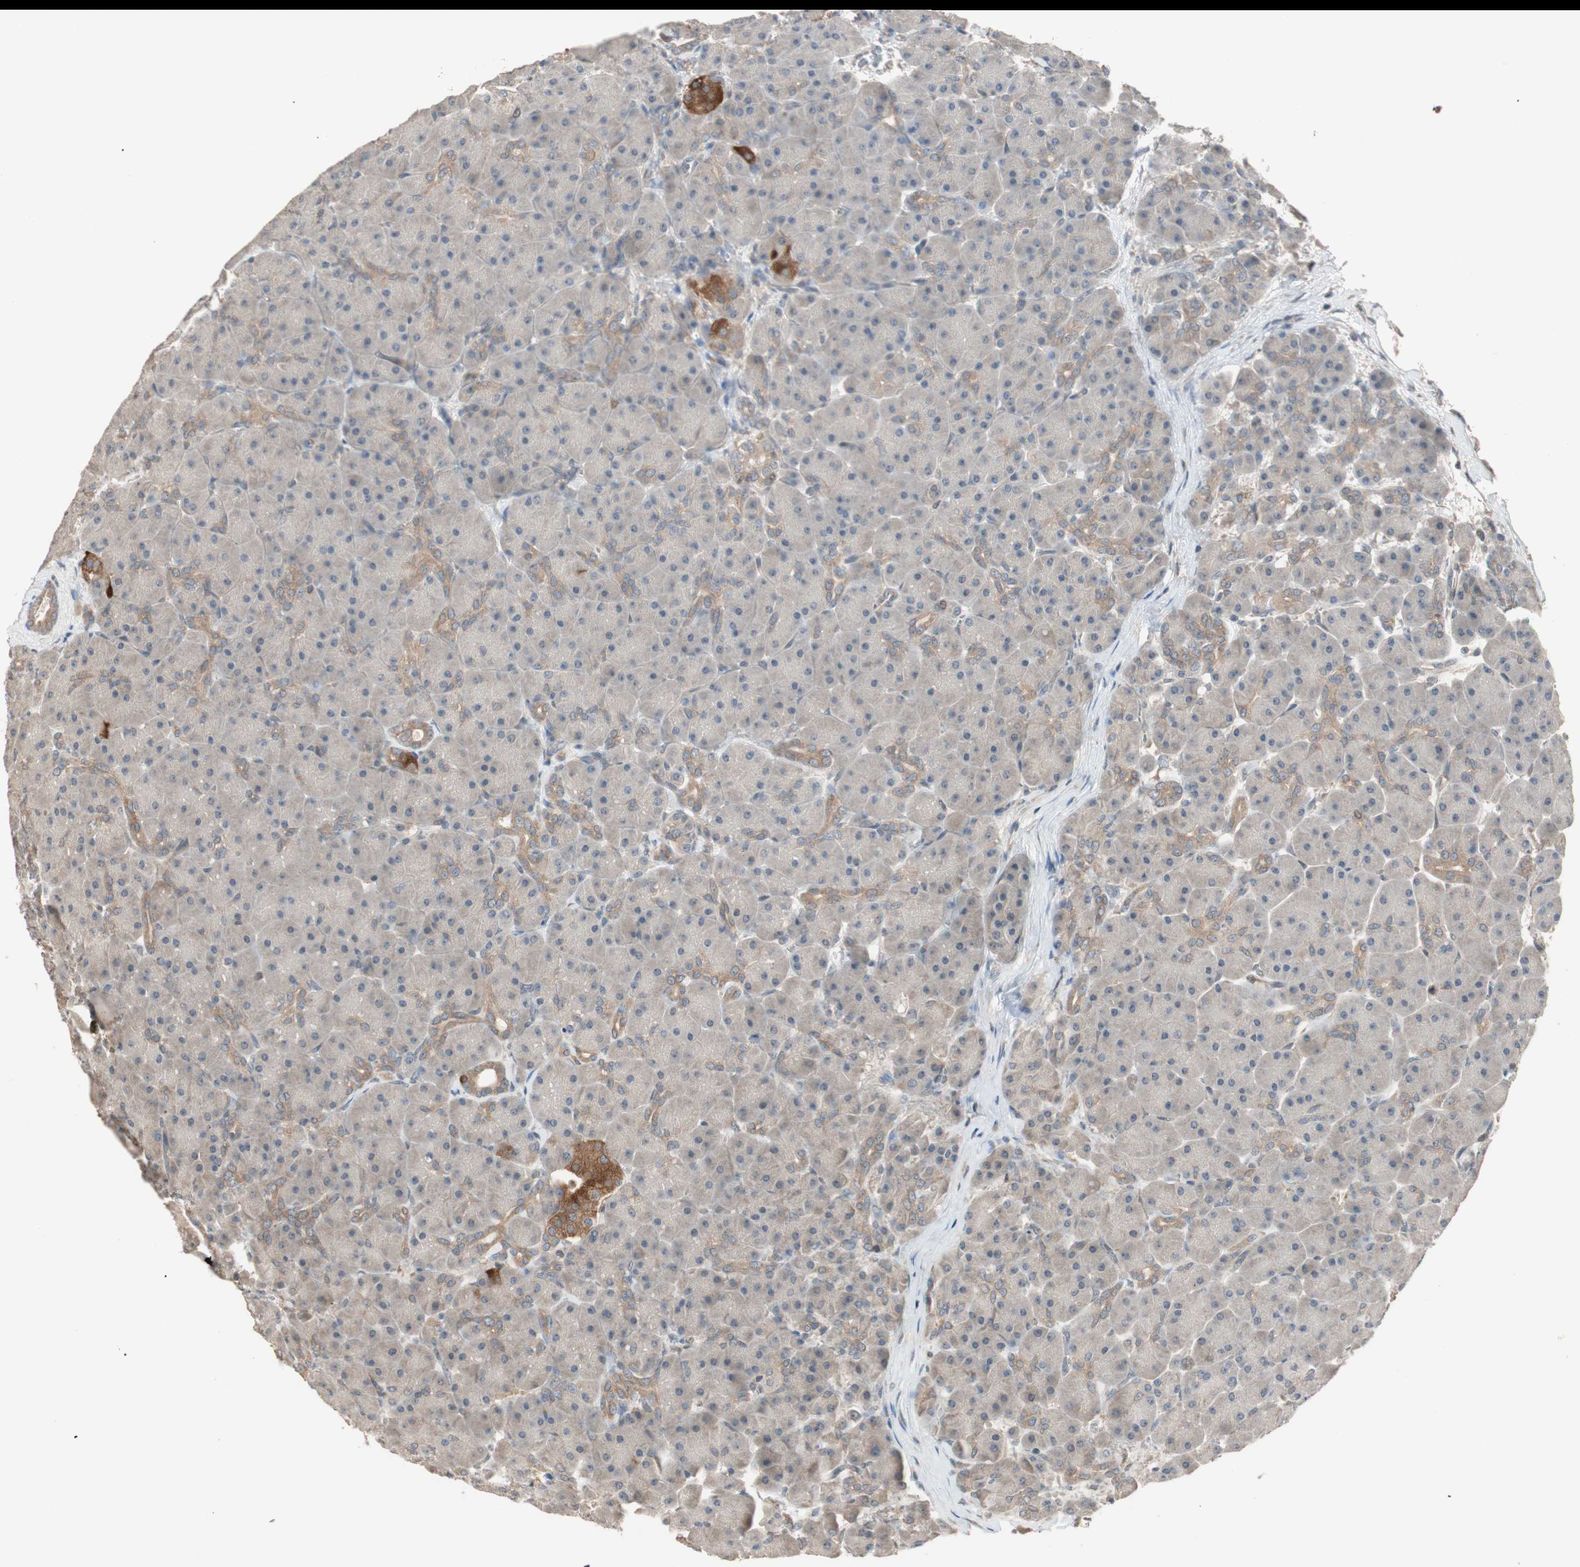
{"staining": {"intensity": "negative", "quantity": "none", "location": "none"}, "tissue": "pancreas", "cell_type": "Exocrine glandular cells", "image_type": "normal", "snomed": [{"axis": "morphology", "description": "Normal tissue, NOS"}, {"axis": "topography", "description": "Pancreas"}], "caption": "A high-resolution histopathology image shows immunohistochemistry (IHC) staining of benign pancreas, which exhibits no significant staining in exocrine glandular cells. (DAB (3,3'-diaminobenzidine) immunohistochemistry (IHC), high magnification).", "gene": "ATP6AP2", "patient": {"sex": "male", "age": 66}}